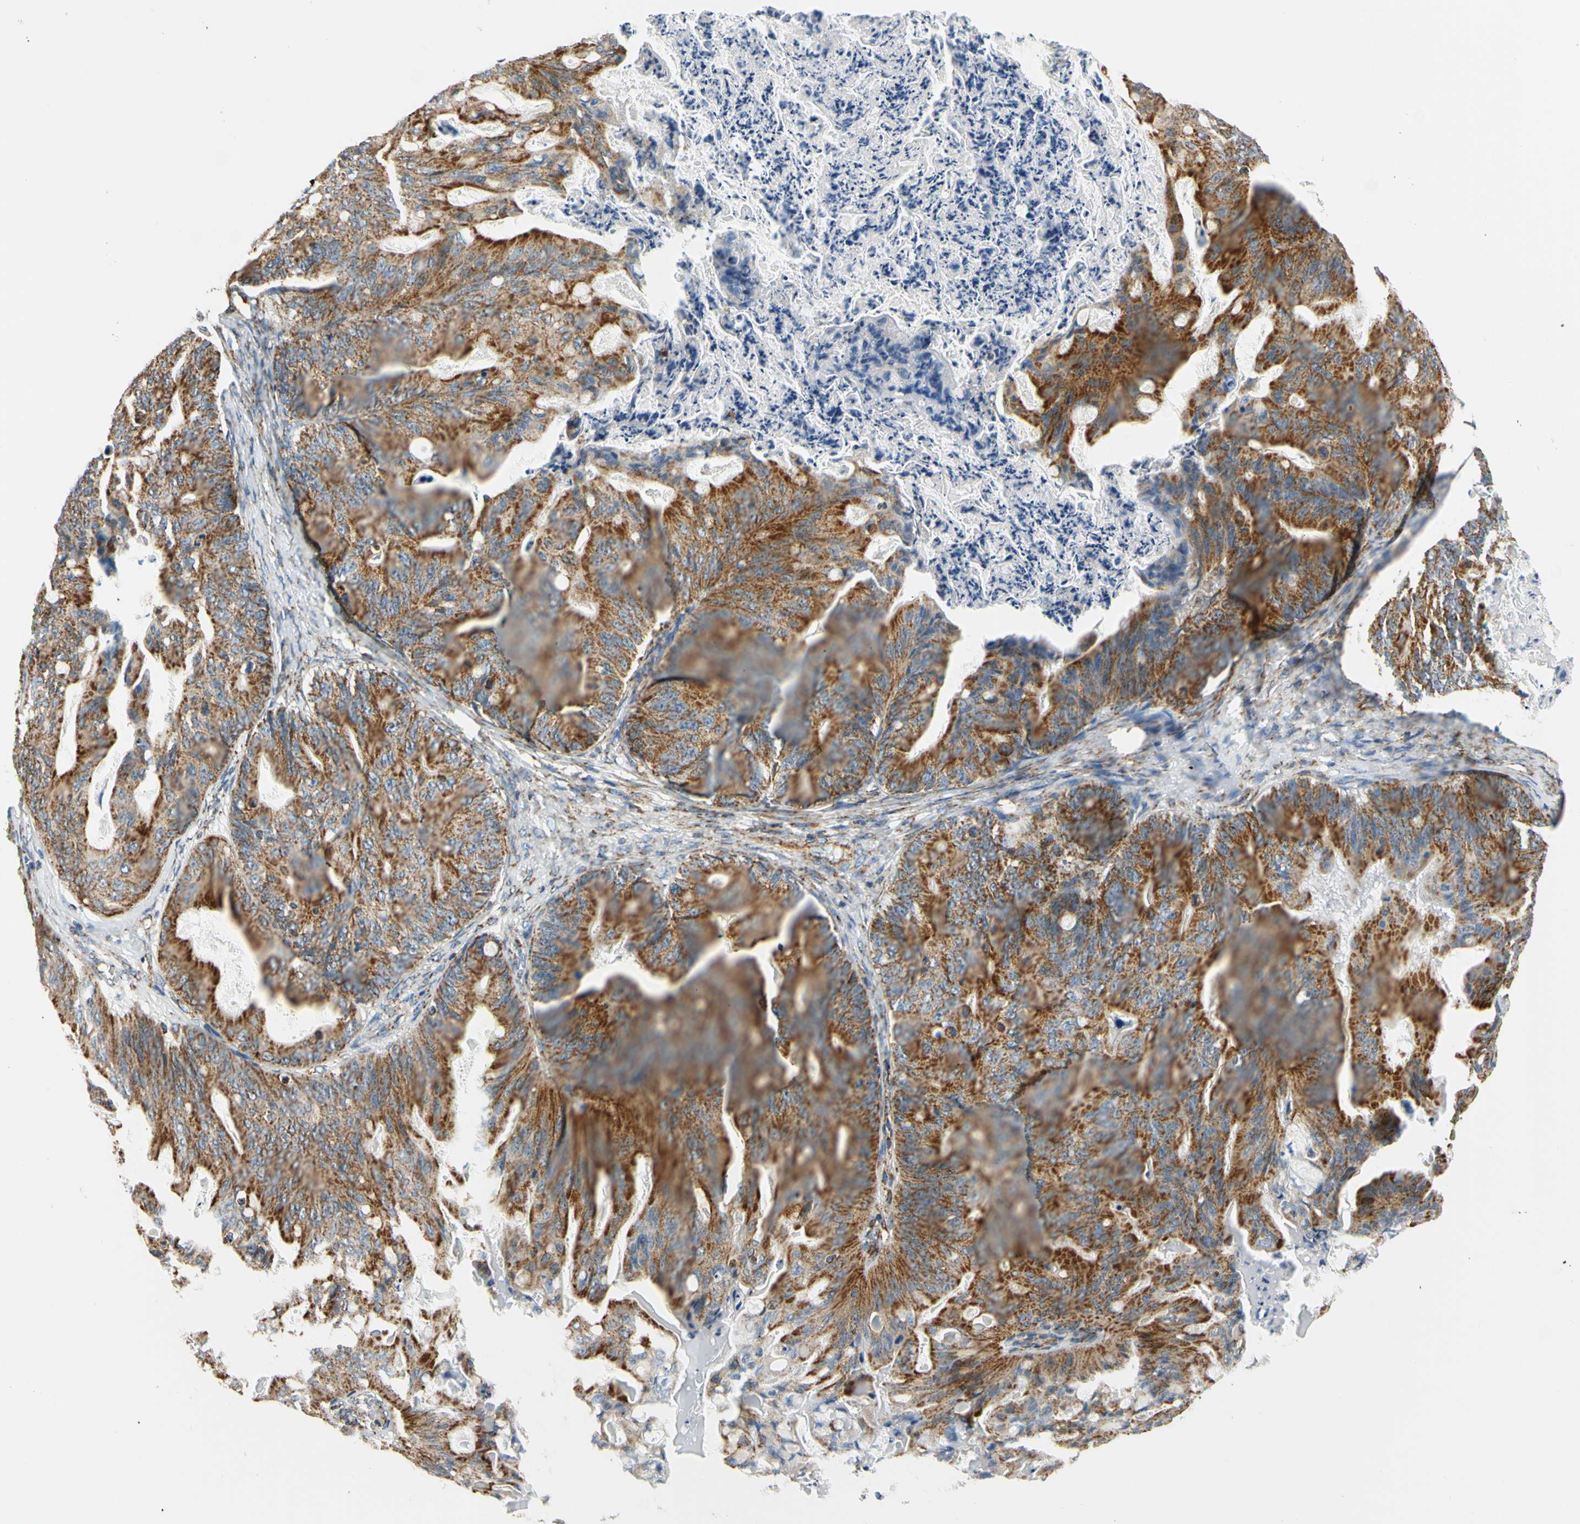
{"staining": {"intensity": "moderate", "quantity": ">75%", "location": "cytoplasmic/membranous"}, "tissue": "ovarian cancer", "cell_type": "Tumor cells", "image_type": "cancer", "snomed": [{"axis": "morphology", "description": "Cystadenocarcinoma, mucinous, NOS"}, {"axis": "topography", "description": "Ovary"}], "caption": "Immunohistochemistry (IHC) histopathology image of ovarian mucinous cystadenocarcinoma stained for a protein (brown), which displays medium levels of moderate cytoplasmic/membranous expression in about >75% of tumor cells.", "gene": "MAVS", "patient": {"sex": "female", "age": 36}}